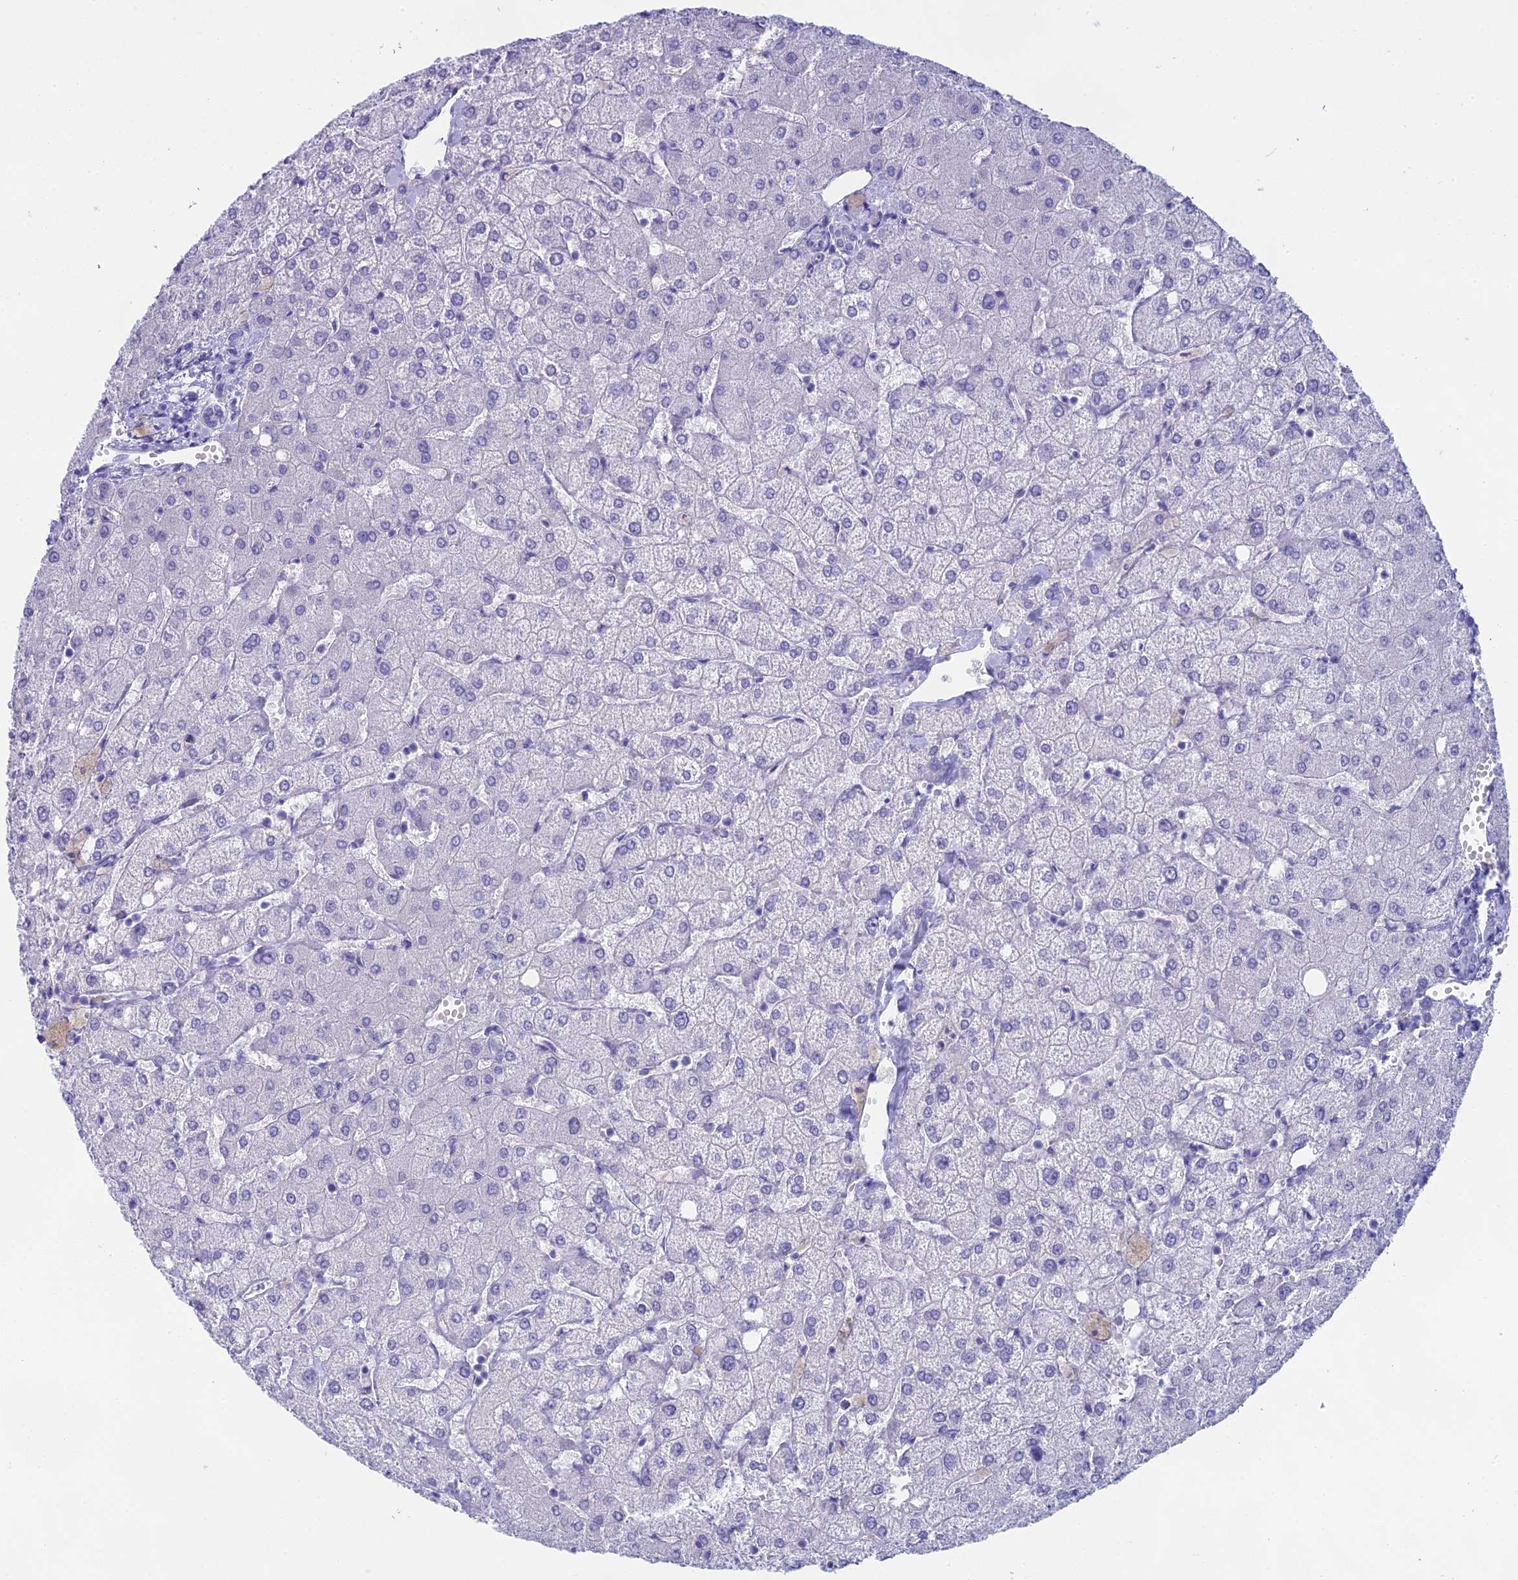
{"staining": {"intensity": "negative", "quantity": "none", "location": "none"}, "tissue": "liver", "cell_type": "Cholangiocytes", "image_type": "normal", "snomed": [{"axis": "morphology", "description": "Normal tissue, NOS"}, {"axis": "topography", "description": "Liver"}], "caption": "High magnification brightfield microscopy of benign liver stained with DAB (brown) and counterstained with hematoxylin (blue): cholangiocytes show no significant expression.", "gene": "UNC80", "patient": {"sex": "female", "age": 54}}